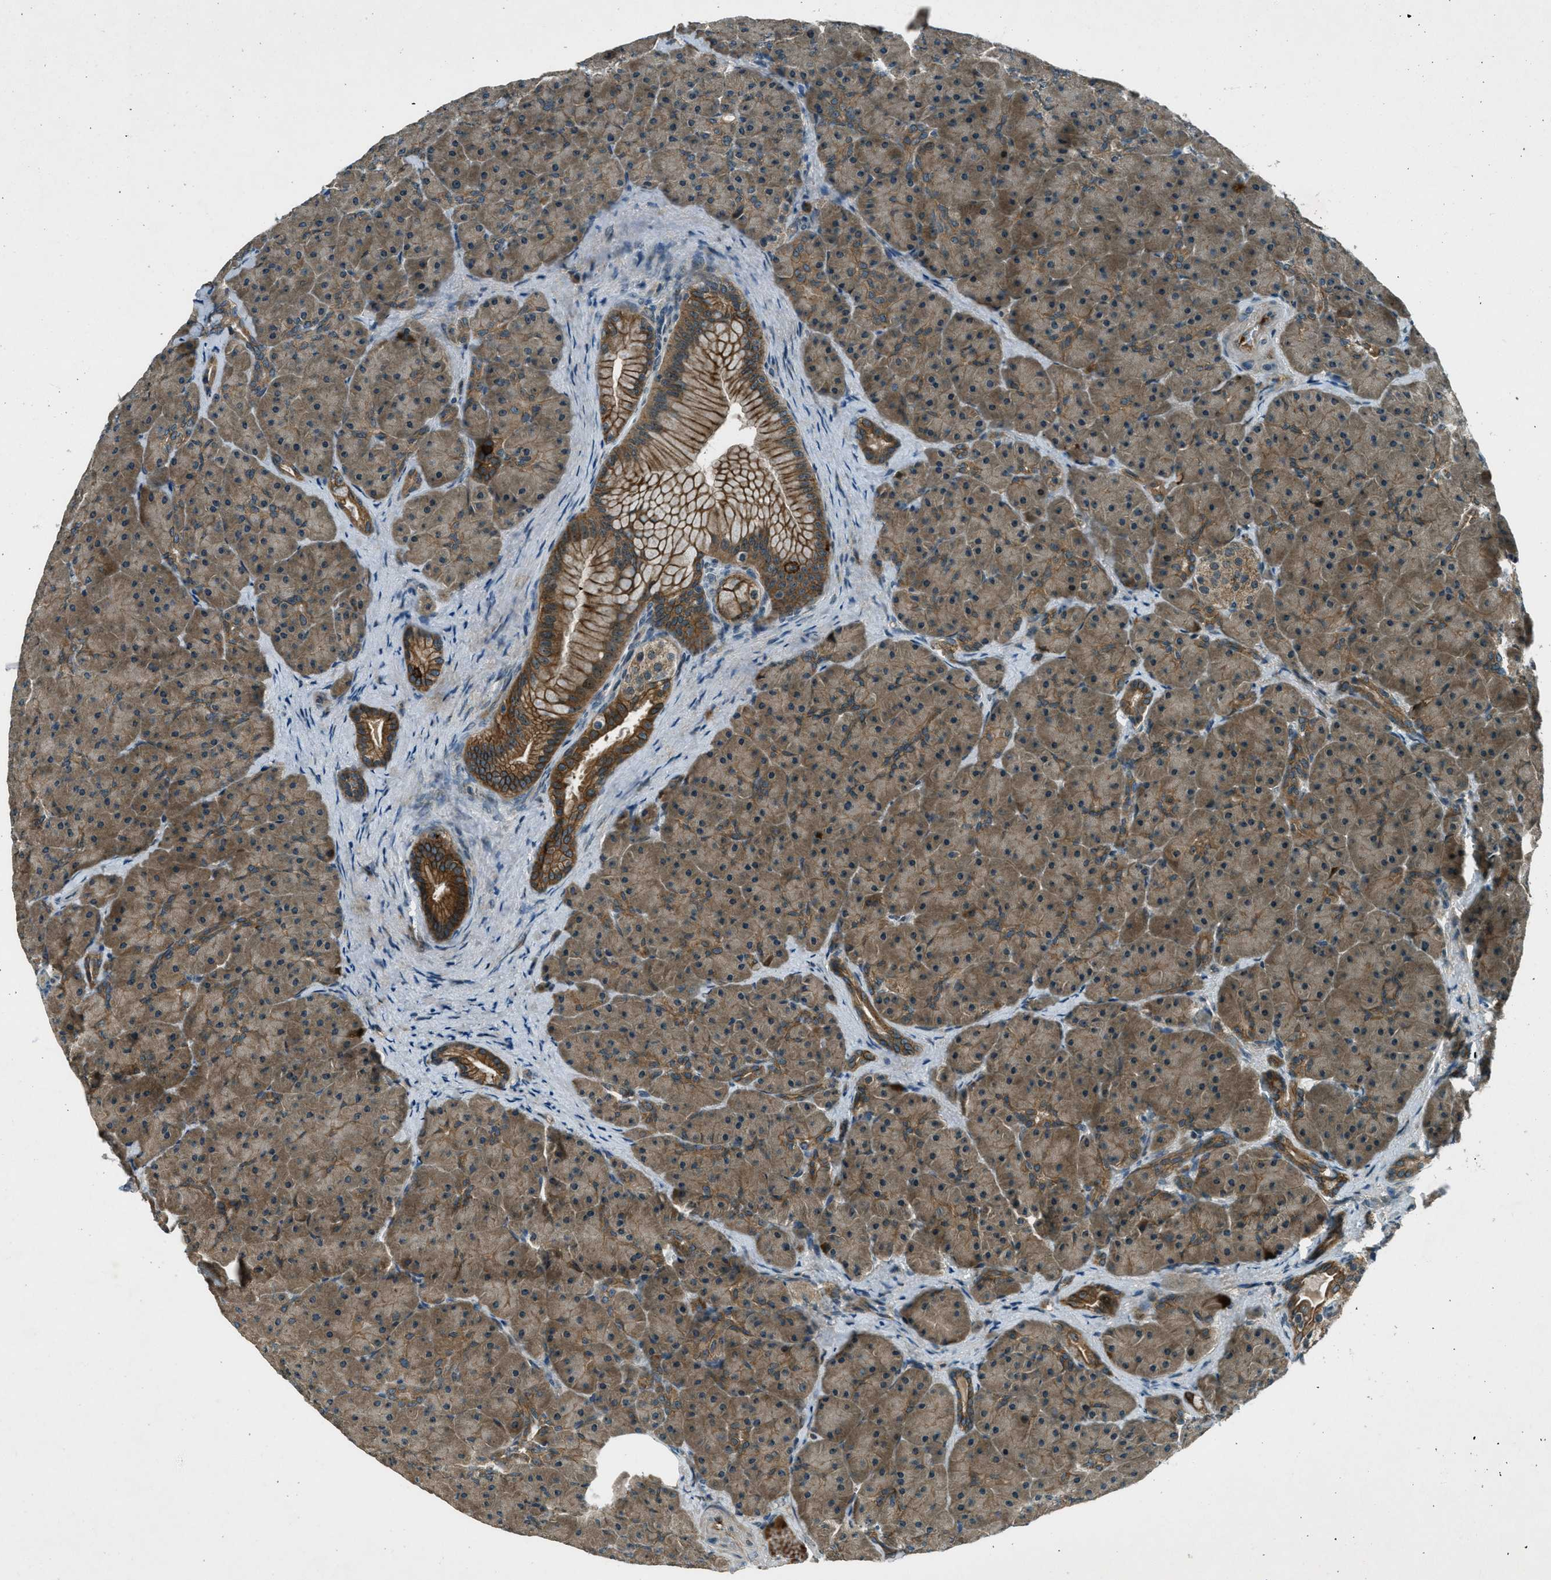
{"staining": {"intensity": "moderate", "quantity": ">75%", "location": "cytoplasmic/membranous"}, "tissue": "pancreas", "cell_type": "Exocrine glandular cells", "image_type": "normal", "snomed": [{"axis": "morphology", "description": "Normal tissue, NOS"}, {"axis": "topography", "description": "Pancreas"}], "caption": "A photomicrograph showing moderate cytoplasmic/membranous positivity in approximately >75% of exocrine glandular cells in benign pancreas, as visualized by brown immunohistochemical staining.", "gene": "STK11", "patient": {"sex": "male", "age": 66}}